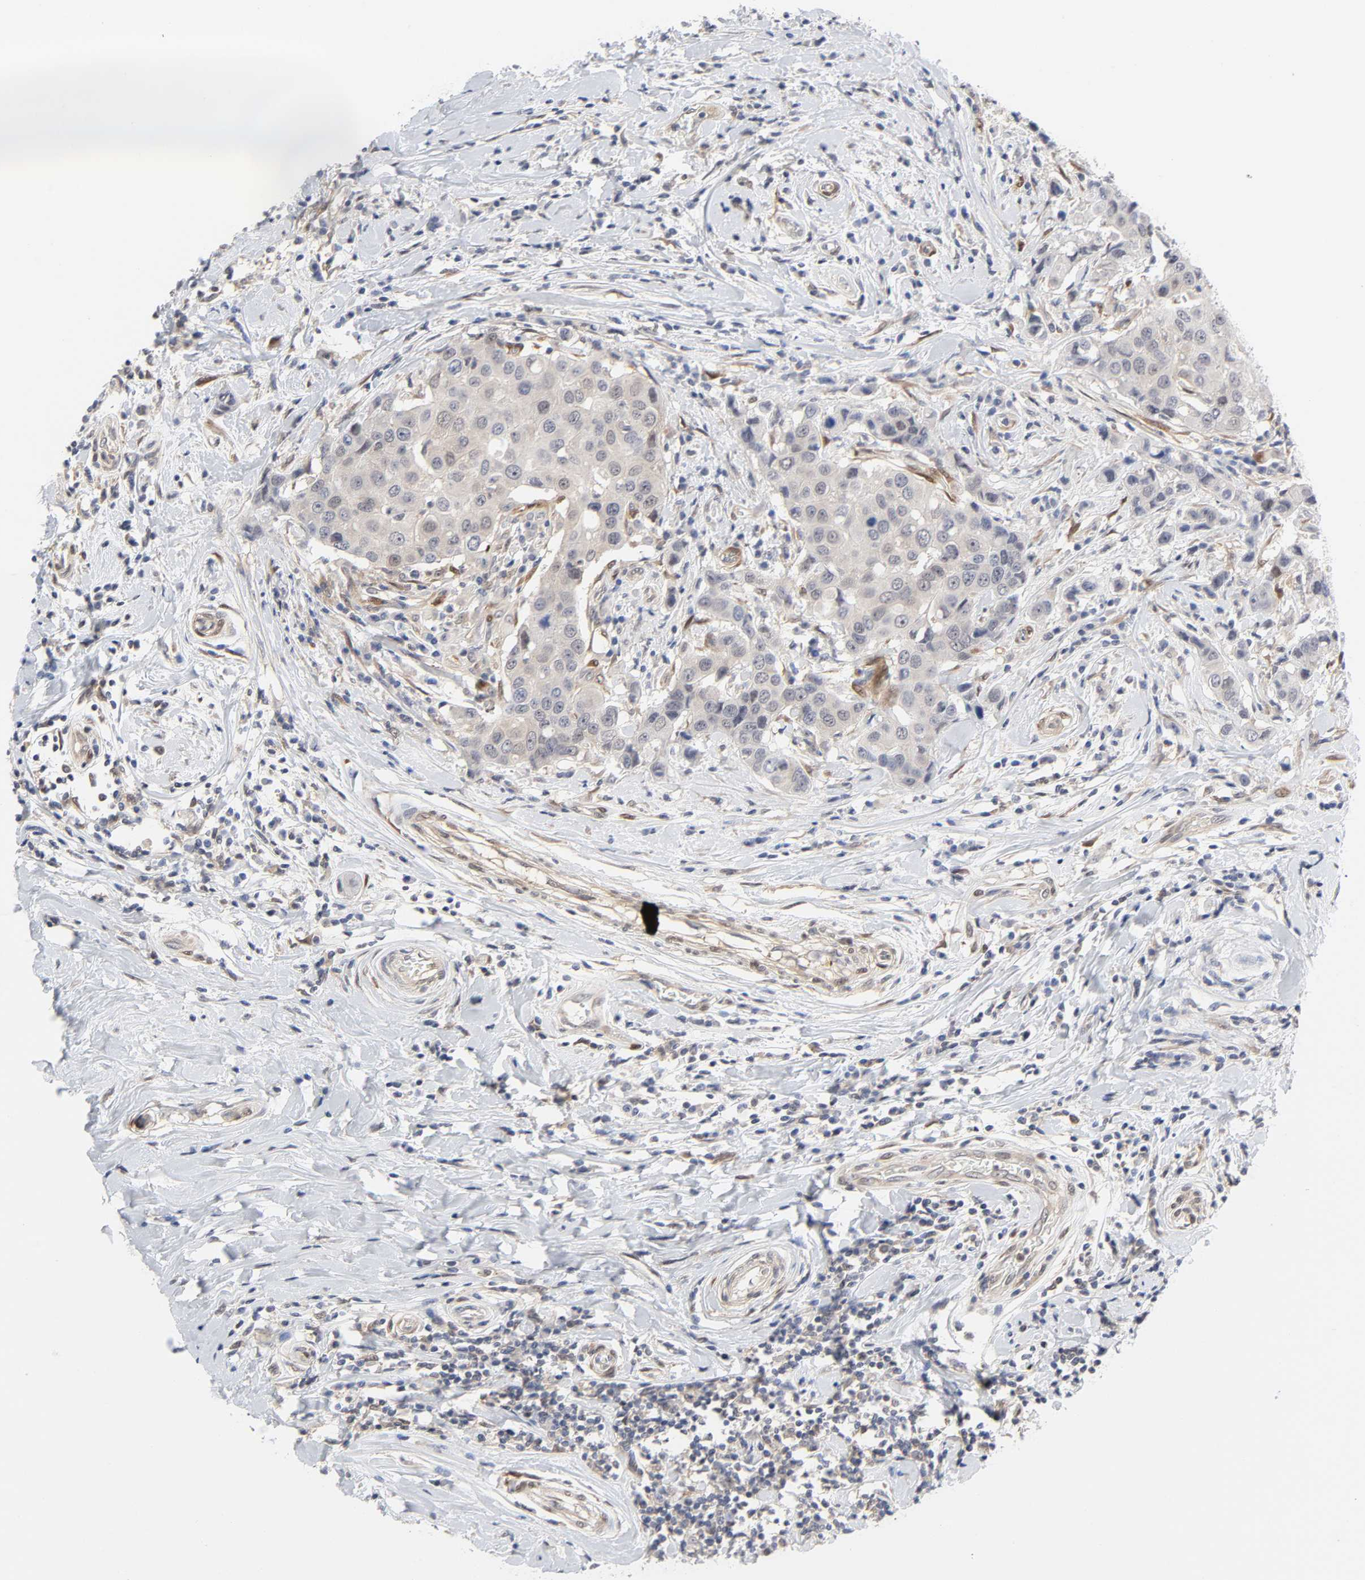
{"staining": {"intensity": "weak", "quantity": ">75%", "location": "cytoplasmic/membranous"}, "tissue": "breast cancer", "cell_type": "Tumor cells", "image_type": "cancer", "snomed": [{"axis": "morphology", "description": "Duct carcinoma"}, {"axis": "topography", "description": "Breast"}], "caption": "Breast cancer (intraductal carcinoma) stained for a protein displays weak cytoplasmic/membranous positivity in tumor cells.", "gene": "PTEN", "patient": {"sex": "female", "age": 27}}